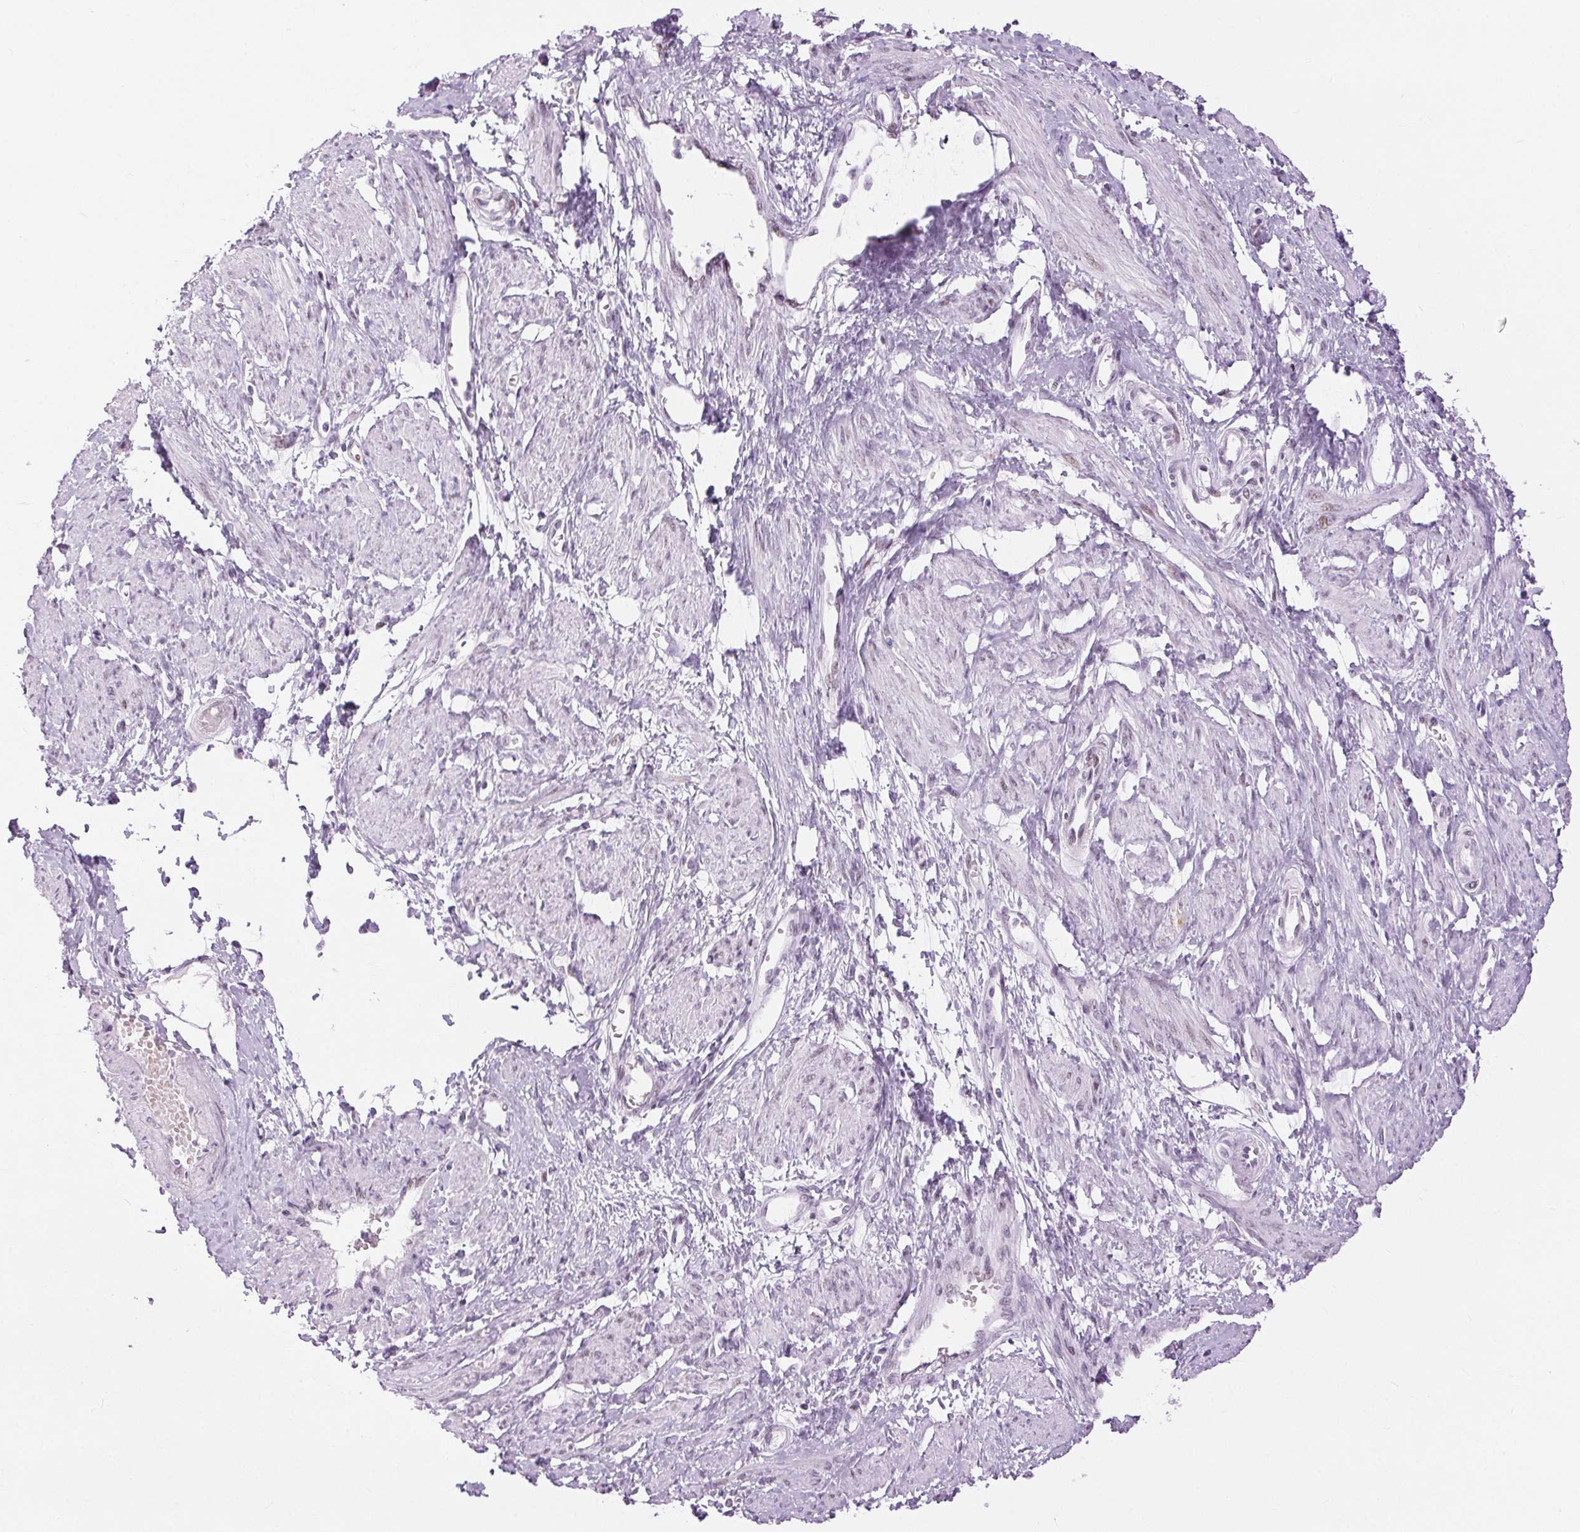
{"staining": {"intensity": "negative", "quantity": "none", "location": "none"}, "tissue": "smooth muscle", "cell_type": "Smooth muscle cells", "image_type": "normal", "snomed": [{"axis": "morphology", "description": "Normal tissue, NOS"}, {"axis": "topography", "description": "Smooth muscle"}, {"axis": "topography", "description": "Uterus"}], "caption": "Immunohistochemical staining of benign human smooth muscle displays no significant expression in smooth muscle cells. (DAB (3,3'-diaminobenzidine) IHC with hematoxylin counter stain).", "gene": "BEND2", "patient": {"sex": "female", "age": 39}}